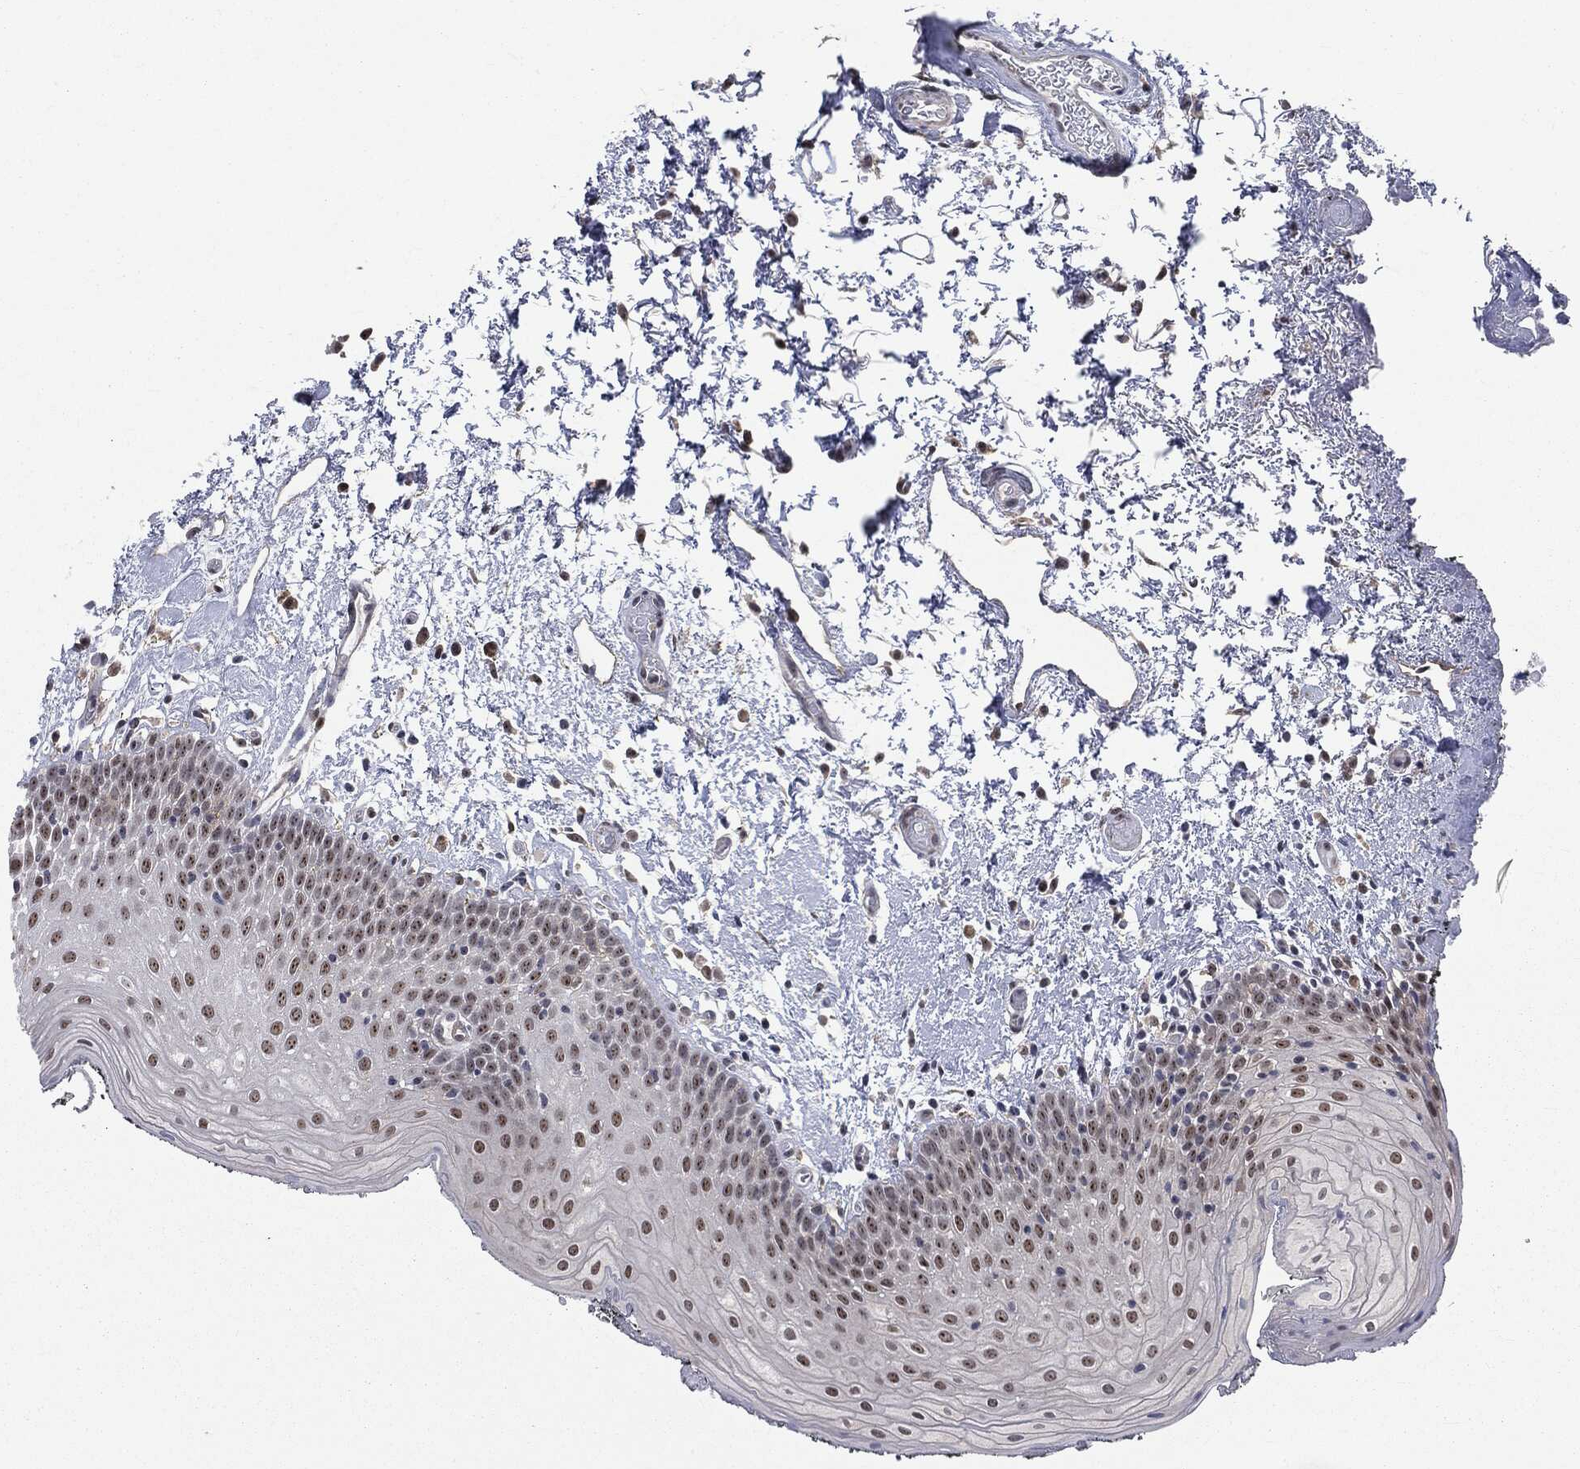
{"staining": {"intensity": "negative", "quantity": "none", "location": "none"}, "tissue": "oral mucosa", "cell_type": "Squamous epithelial cells", "image_type": "normal", "snomed": [{"axis": "morphology", "description": "Normal tissue, NOS"}, {"axis": "morphology", "description": "Squamous cell carcinoma, NOS"}, {"axis": "topography", "description": "Oral tissue"}, {"axis": "topography", "description": "Tounge, NOS"}, {"axis": "topography", "description": "Head-Neck"}], "caption": "IHC histopathology image of unremarkable human oral mucosa stained for a protein (brown), which exhibits no staining in squamous epithelial cells. (Brightfield microscopy of DAB immunohistochemistry (IHC) at high magnification).", "gene": "TRMT1L", "patient": {"sex": "female", "age": 80}}